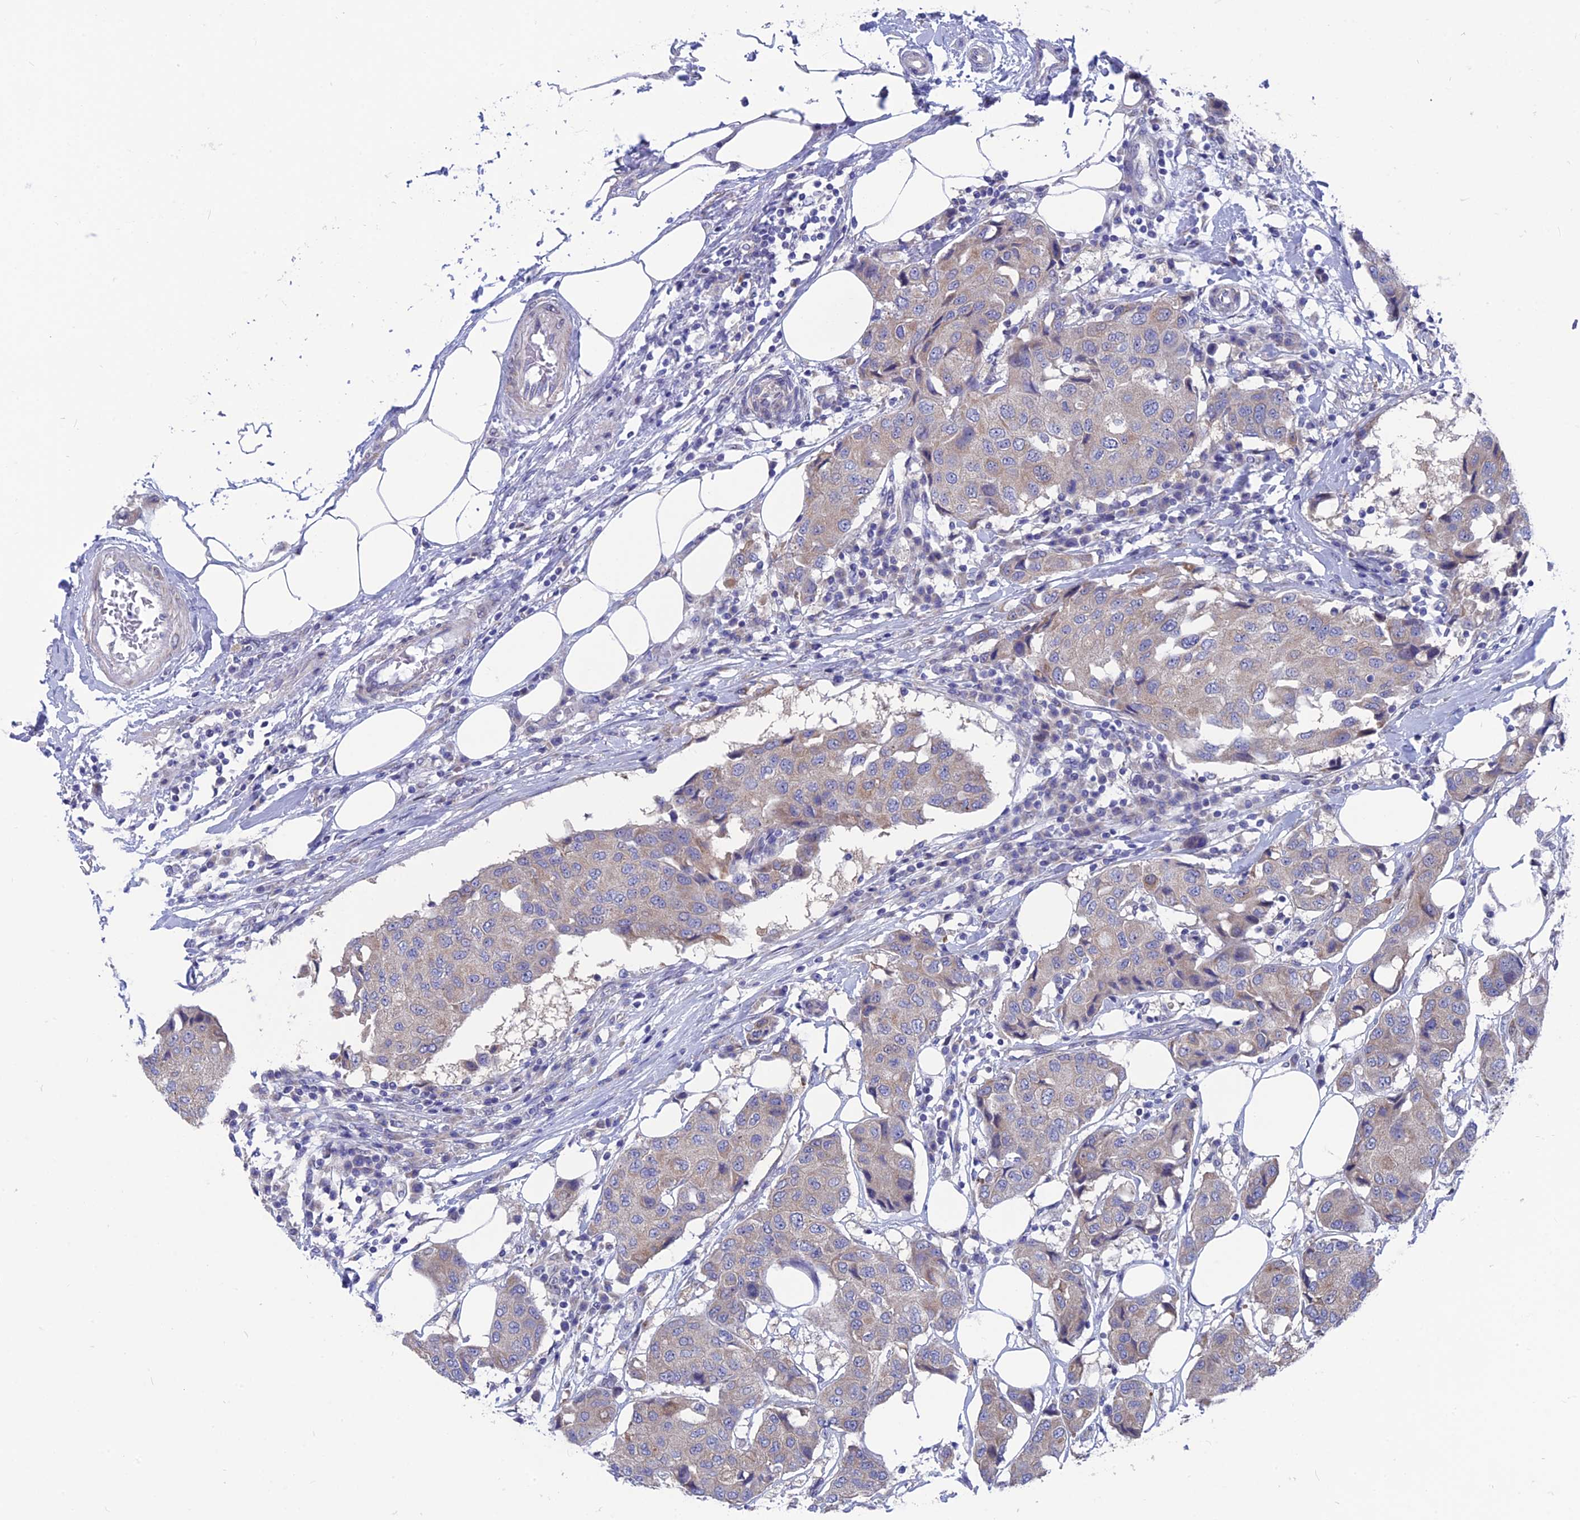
{"staining": {"intensity": "weak", "quantity": "<25%", "location": "cytoplasmic/membranous"}, "tissue": "breast cancer", "cell_type": "Tumor cells", "image_type": "cancer", "snomed": [{"axis": "morphology", "description": "Duct carcinoma"}, {"axis": "topography", "description": "Breast"}], "caption": "High power microscopy photomicrograph of an immunohistochemistry (IHC) photomicrograph of breast cancer (infiltrating ductal carcinoma), revealing no significant expression in tumor cells.", "gene": "AK4", "patient": {"sex": "female", "age": 80}}